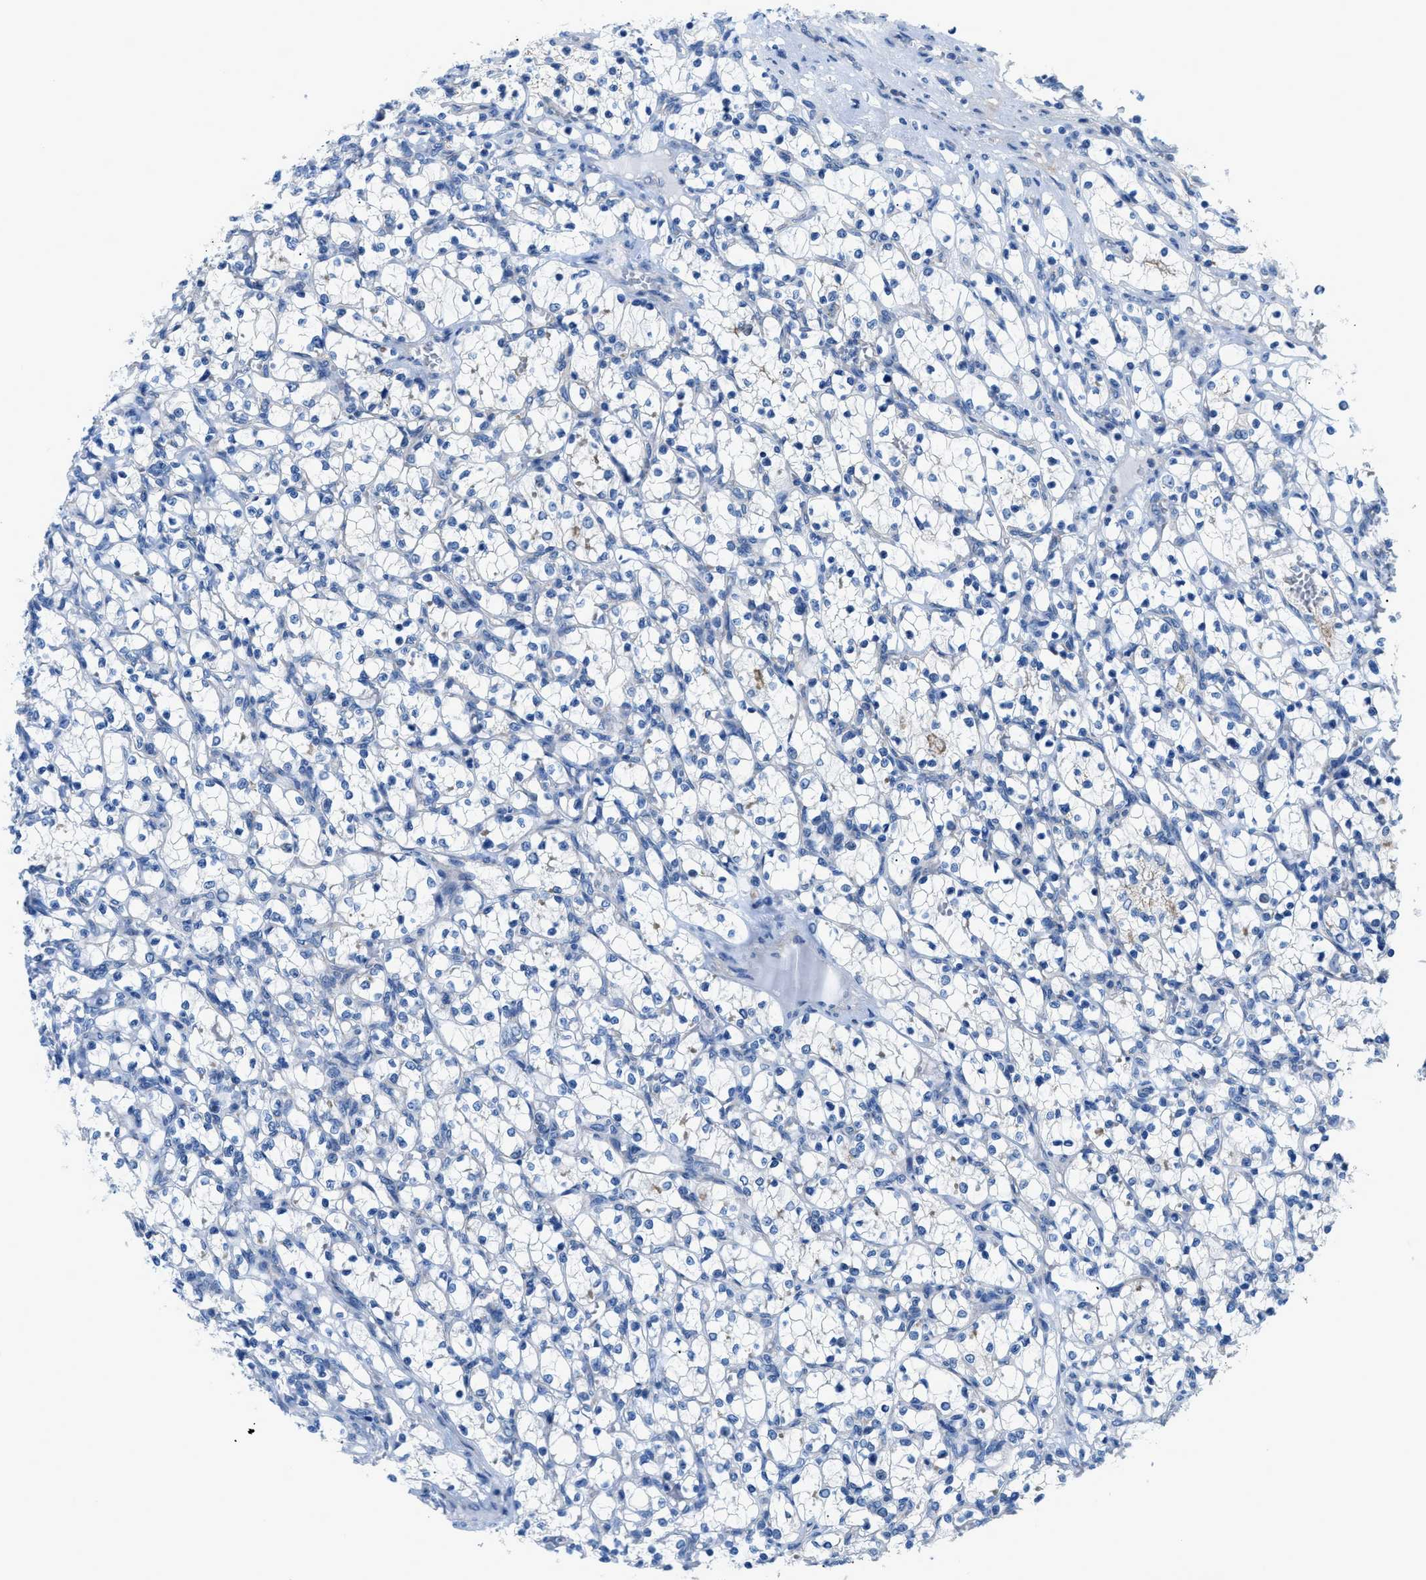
{"staining": {"intensity": "negative", "quantity": "none", "location": "none"}, "tissue": "renal cancer", "cell_type": "Tumor cells", "image_type": "cancer", "snomed": [{"axis": "morphology", "description": "Adenocarcinoma, NOS"}, {"axis": "topography", "description": "Kidney"}], "caption": "A high-resolution histopathology image shows immunohistochemistry (IHC) staining of renal adenocarcinoma, which displays no significant positivity in tumor cells.", "gene": "FDCSP", "patient": {"sex": "female", "age": 69}}